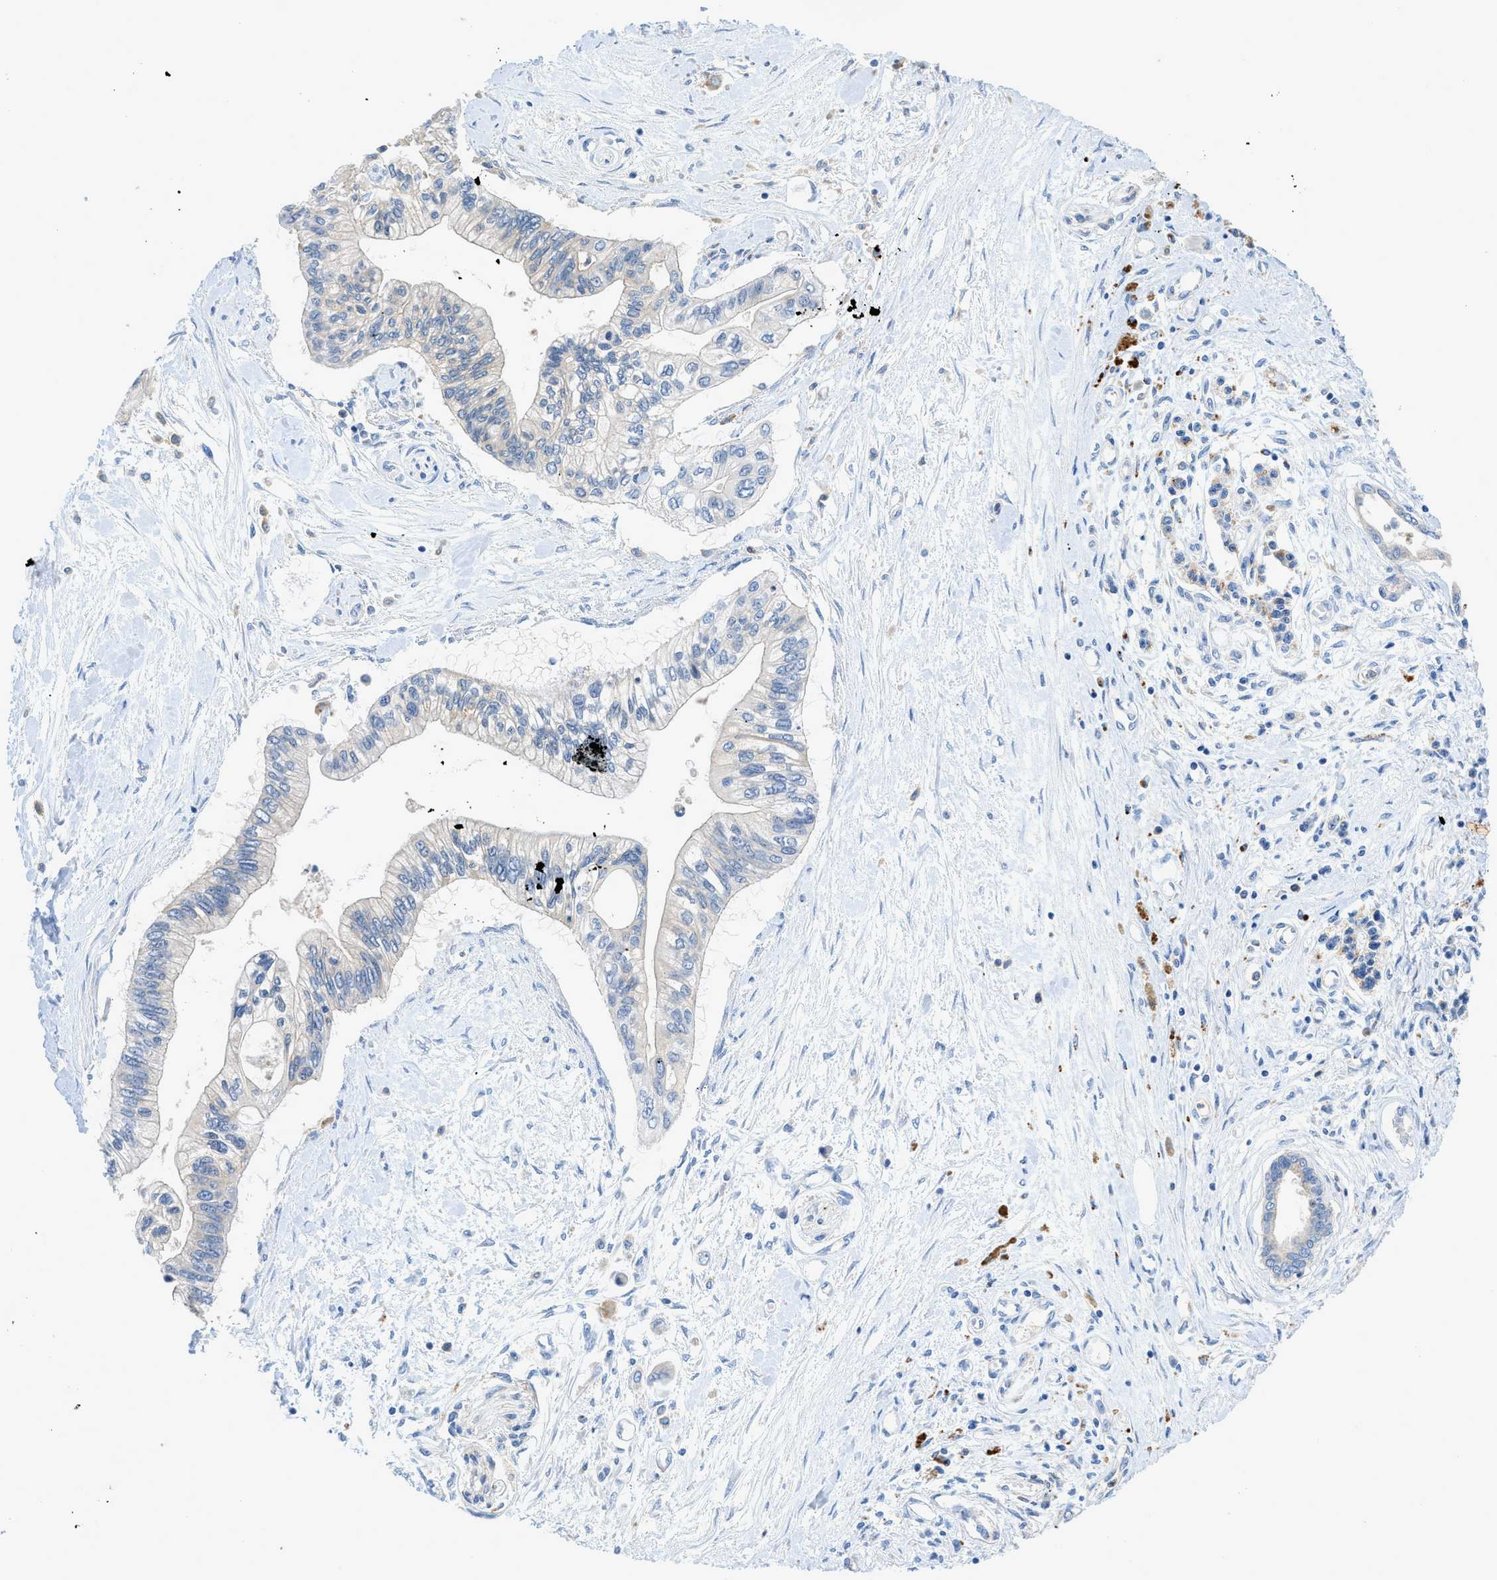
{"staining": {"intensity": "negative", "quantity": "none", "location": "none"}, "tissue": "pancreatic cancer", "cell_type": "Tumor cells", "image_type": "cancer", "snomed": [{"axis": "morphology", "description": "Adenocarcinoma, NOS"}, {"axis": "topography", "description": "Pancreas"}], "caption": "There is no significant positivity in tumor cells of pancreatic adenocarcinoma. (Brightfield microscopy of DAB IHC at high magnification).", "gene": "ADGRE3", "patient": {"sex": "female", "age": 77}}